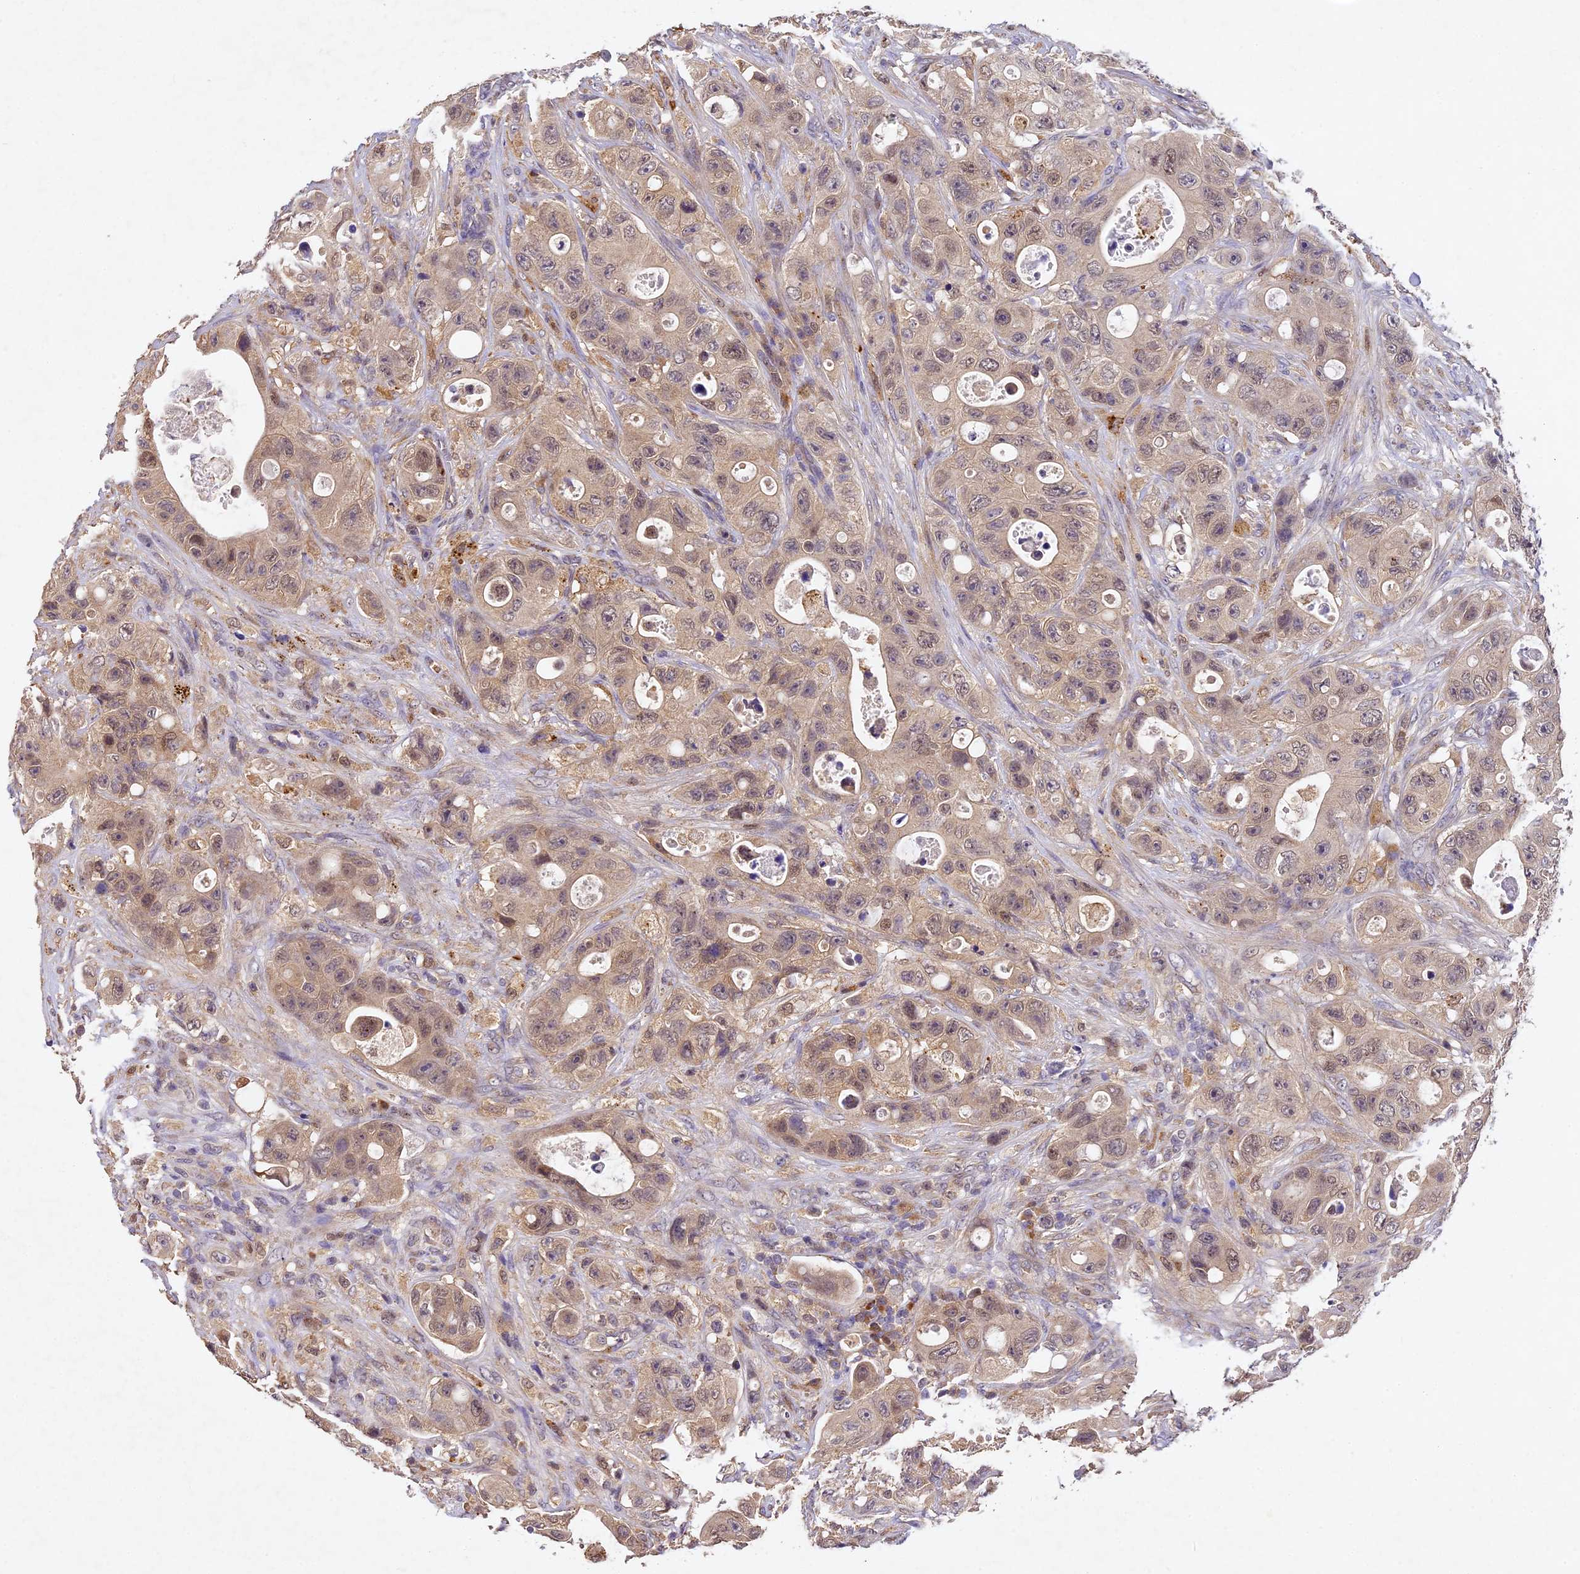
{"staining": {"intensity": "weak", "quantity": "25%-75%", "location": "cytoplasmic/membranous,nuclear"}, "tissue": "colorectal cancer", "cell_type": "Tumor cells", "image_type": "cancer", "snomed": [{"axis": "morphology", "description": "Adenocarcinoma, NOS"}, {"axis": "topography", "description": "Colon"}], "caption": "High-magnification brightfield microscopy of colorectal adenocarcinoma stained with DAB (brown) and counterstained with hematoxylin (blue). tumor cells exhibit weak cytoplasmic/membranous and nuclear expression is appreciated in approximately25%-75% of cells.", "gene": "TMEM39B", "patient": {"sex": "female", "age": 46}}